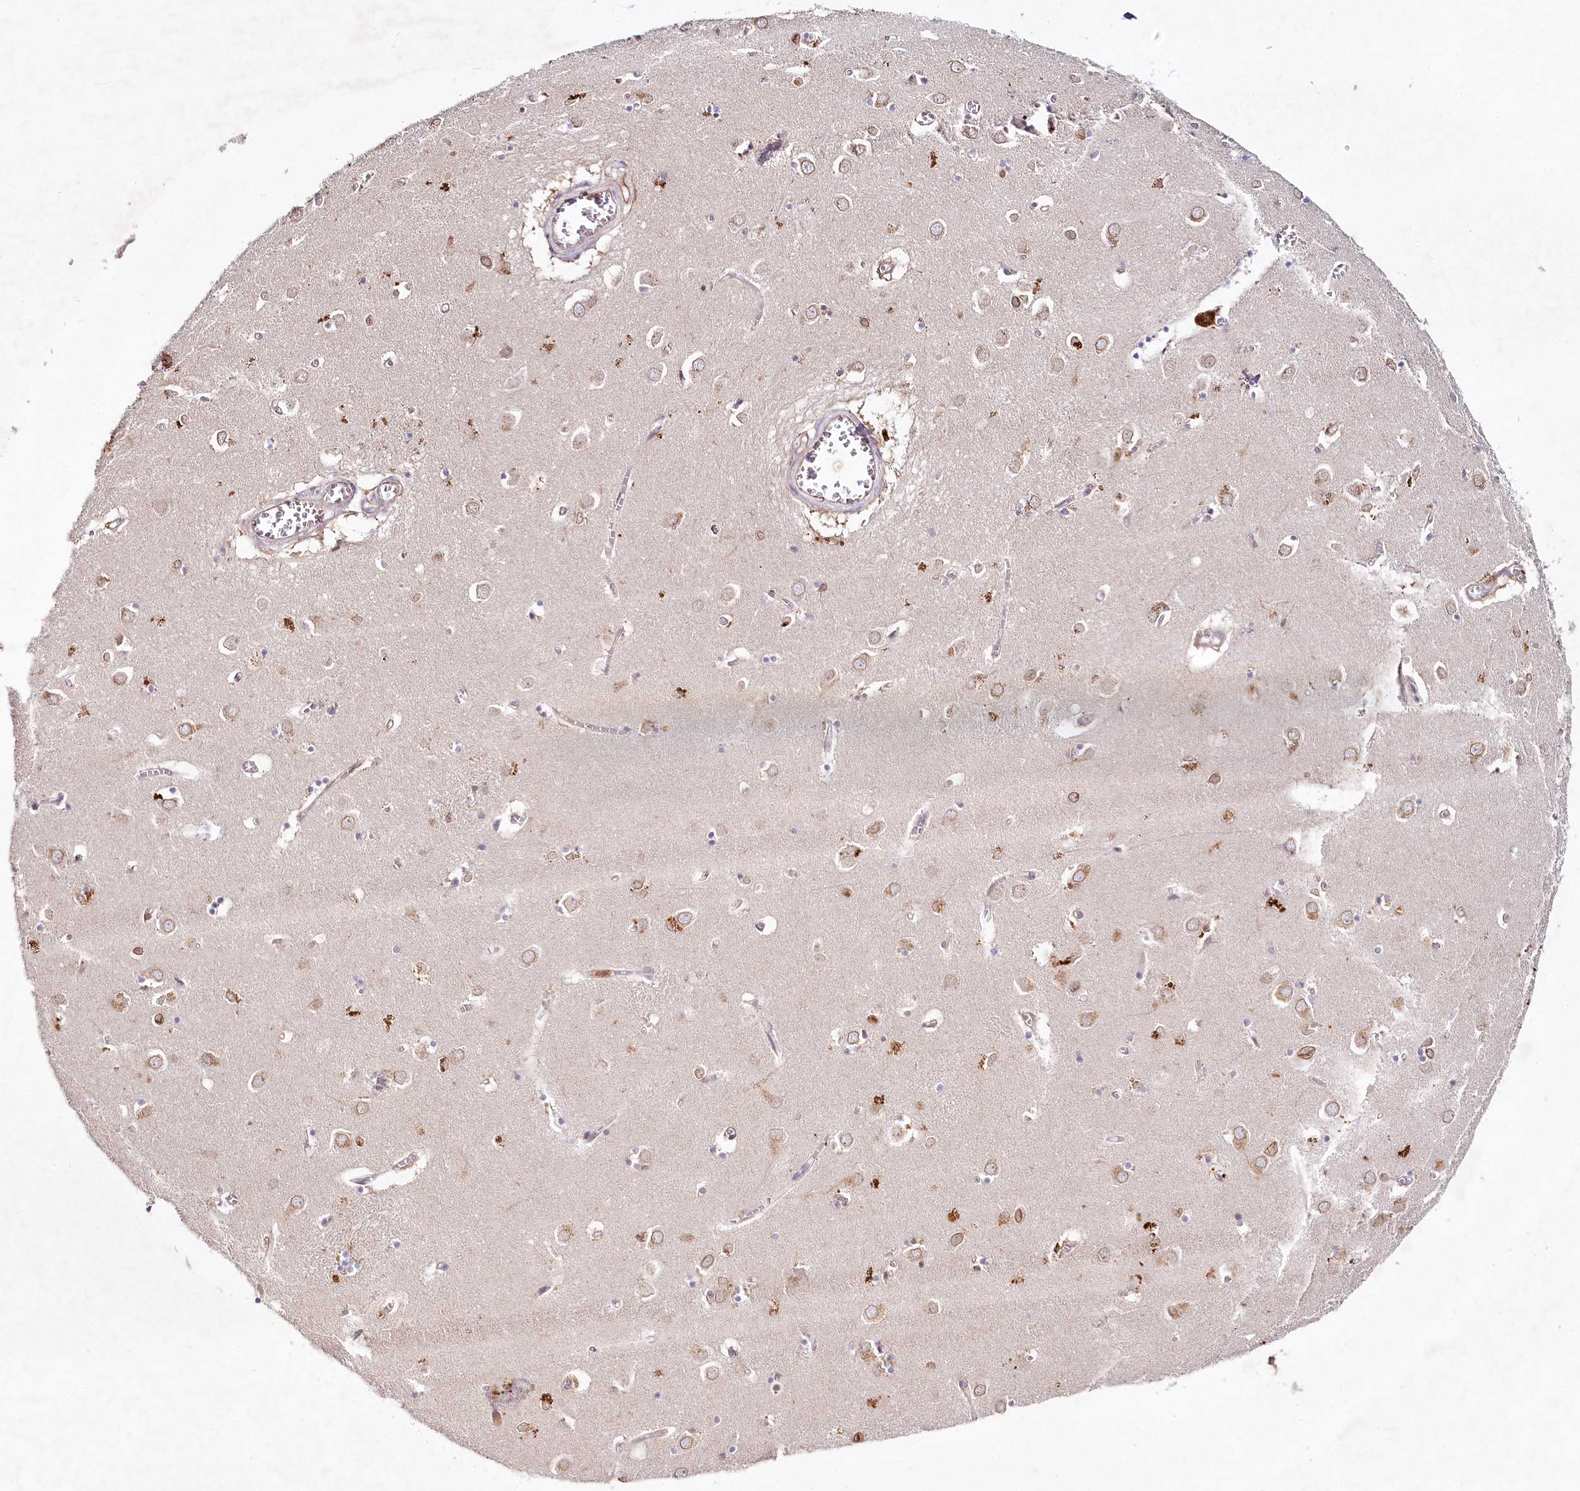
{"staining": {"intensity": "moderate", "quantity": "<25%", "location": "nuclear"}, "tissue": "caudate", "cell_type": "Glial cells", "image_type": "normal", "snomed": [{"axis": "morphology", "description": "Normal tissue, NOS"}, {"axis": "topography", "description": "Lateral ventricle wall"}], "caption": "Immunohistochemistry (IHC) (DAB) staining of unremarkable human caudate shows moderate nuclear protein expression in approximately <25% of glial cells.", "gene": "ALDH3B1", "patient": {"sex": "male", "age": 70}}